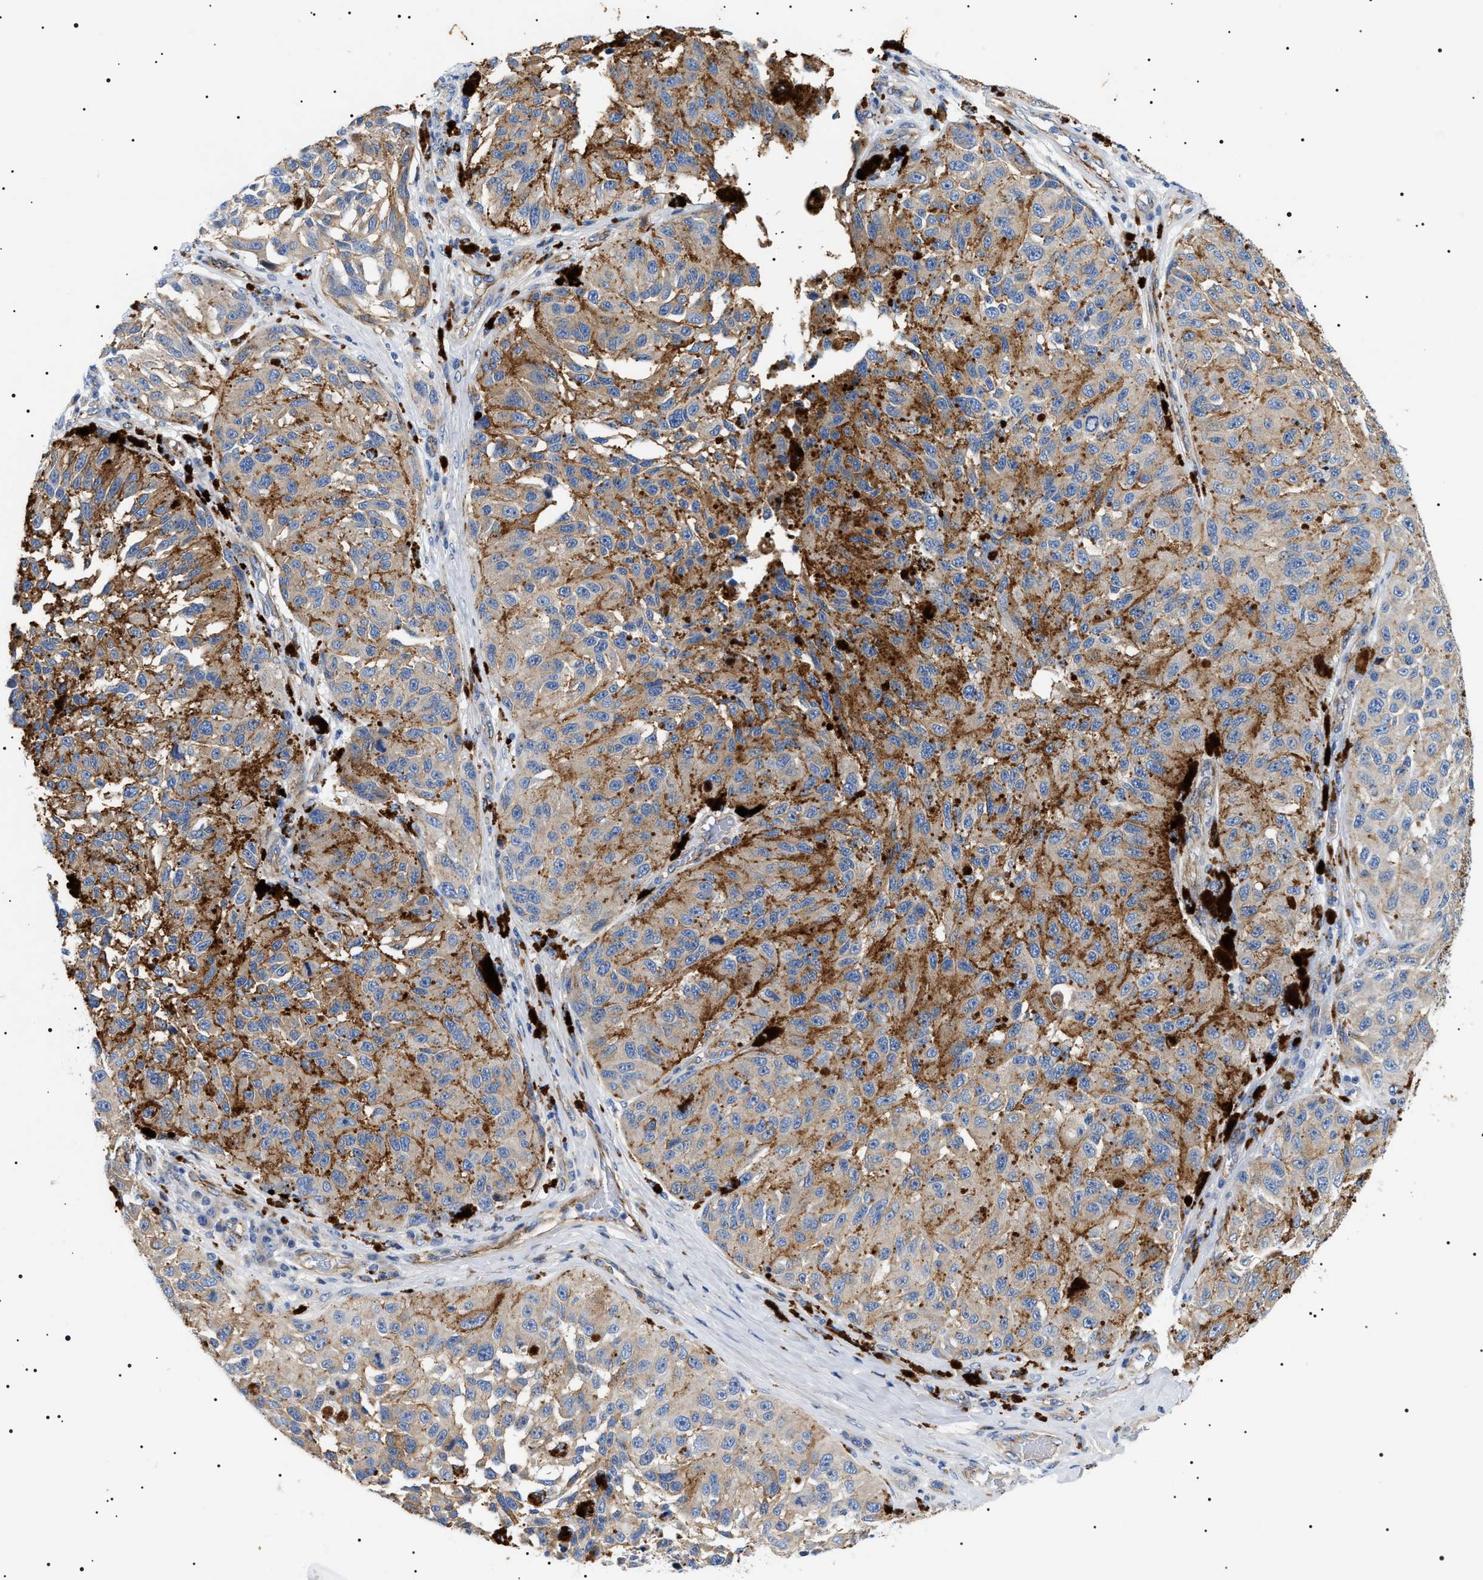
{"staining": {"intensity": "moderate", "quantity": ">75%", "location": "cytoplasmic/membranous"}, "tissue": "melanoma", "cell_type": "Tumor cells", "image_type": "cancer", "snomed": [{"axis": "morphology", "description": "Malignant melanoma, NOS"}, {"axis": "topography", "description": "Skin"}], "caption": "IHC (DAB (3,3'-diaminobenzidine)) staining of human malignant melanoma demonstrates moderate cytoplasmic/membranous protein expression in about >75% of tumor cells. The staining was performed using DAB (3,3'-diaminobenzidine), with brown indicating positive protein expression. Nuclei are stained blue with hematoxylin.", "gene": "TMEM222", "patient": {"sex": "female", "age": 73}}